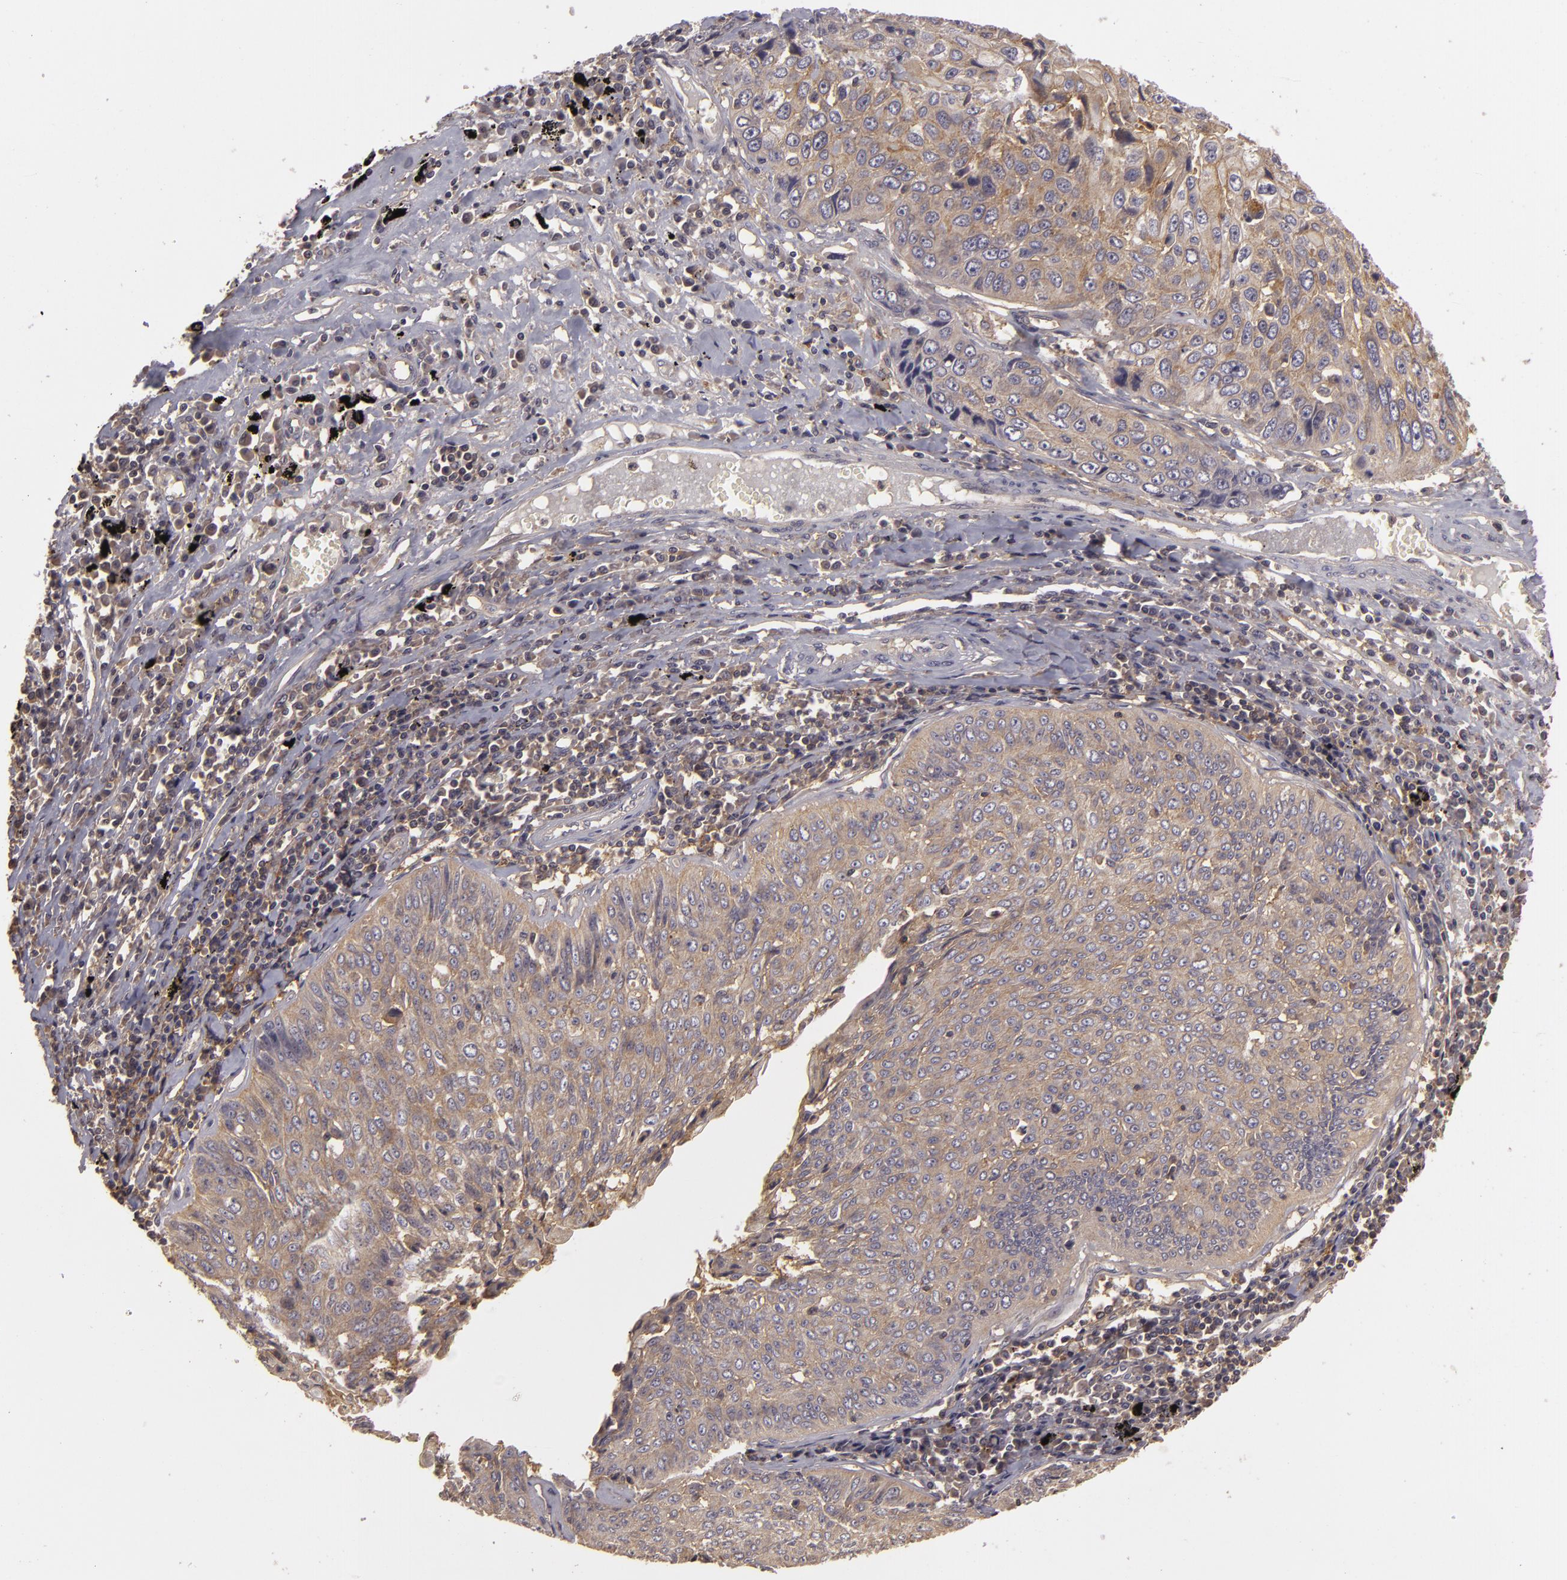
{"staining": {"intensity": "weak", "quantity": ">75%", "location": "cytoplasmic/membranous"}, "tissue": "lung cancer", "cell_type": "Tumor cells", "image_type": "cancer", "snomed": [{"axis": "morphology", "description": "Adenocarcinoma, NOS"}, {"axis": "topography", "description": "Lung"}], "caption": "This is a histology image of IHC staining of adenocarcinoma (lung), which shows weak staining in the cytoplasmic/membranous of tumor cells.", "gene": "HRAS", "patient": {"sex": "male", "age": 60}}